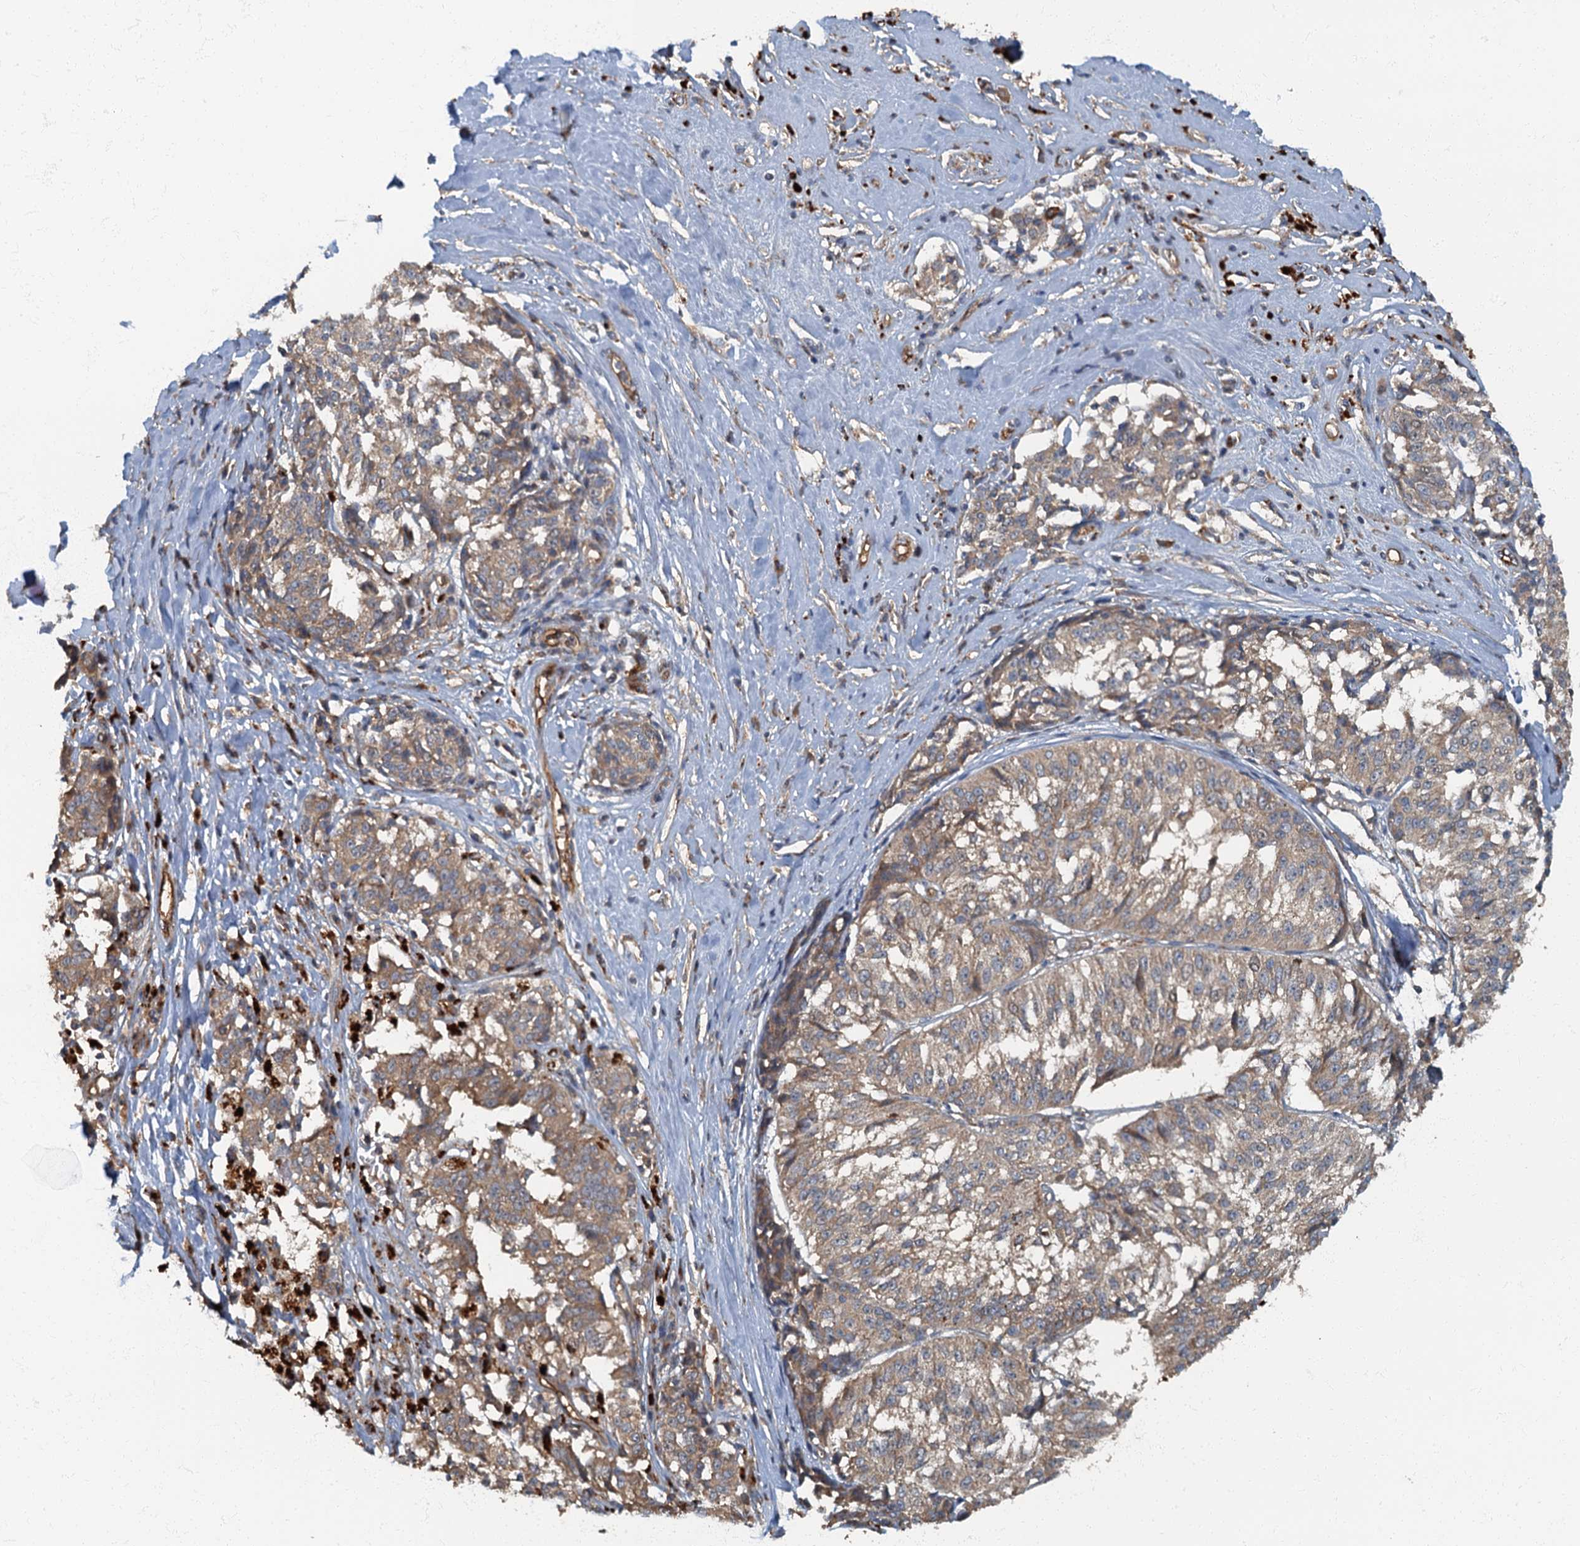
{"staining": {"intensity": "weak", "quantity": ">75%", "location": "cytoplasmic/membranous"}, "tissue": "melanoma", "cell_type": "Tumor cells", "image_type": "cancer", "snomed": [{"axis": "morphology", "description": "Malignant melanoma, NOS"}, {"axis": "topography", "description": "Skin"}], "caption": "Malignant melanoma tissue demonstrates weak cytoplasmic/membranous staining in about >75% of tumor cells", "gene": "ARL11", "patient": {"sex": "female", "age": 72}}